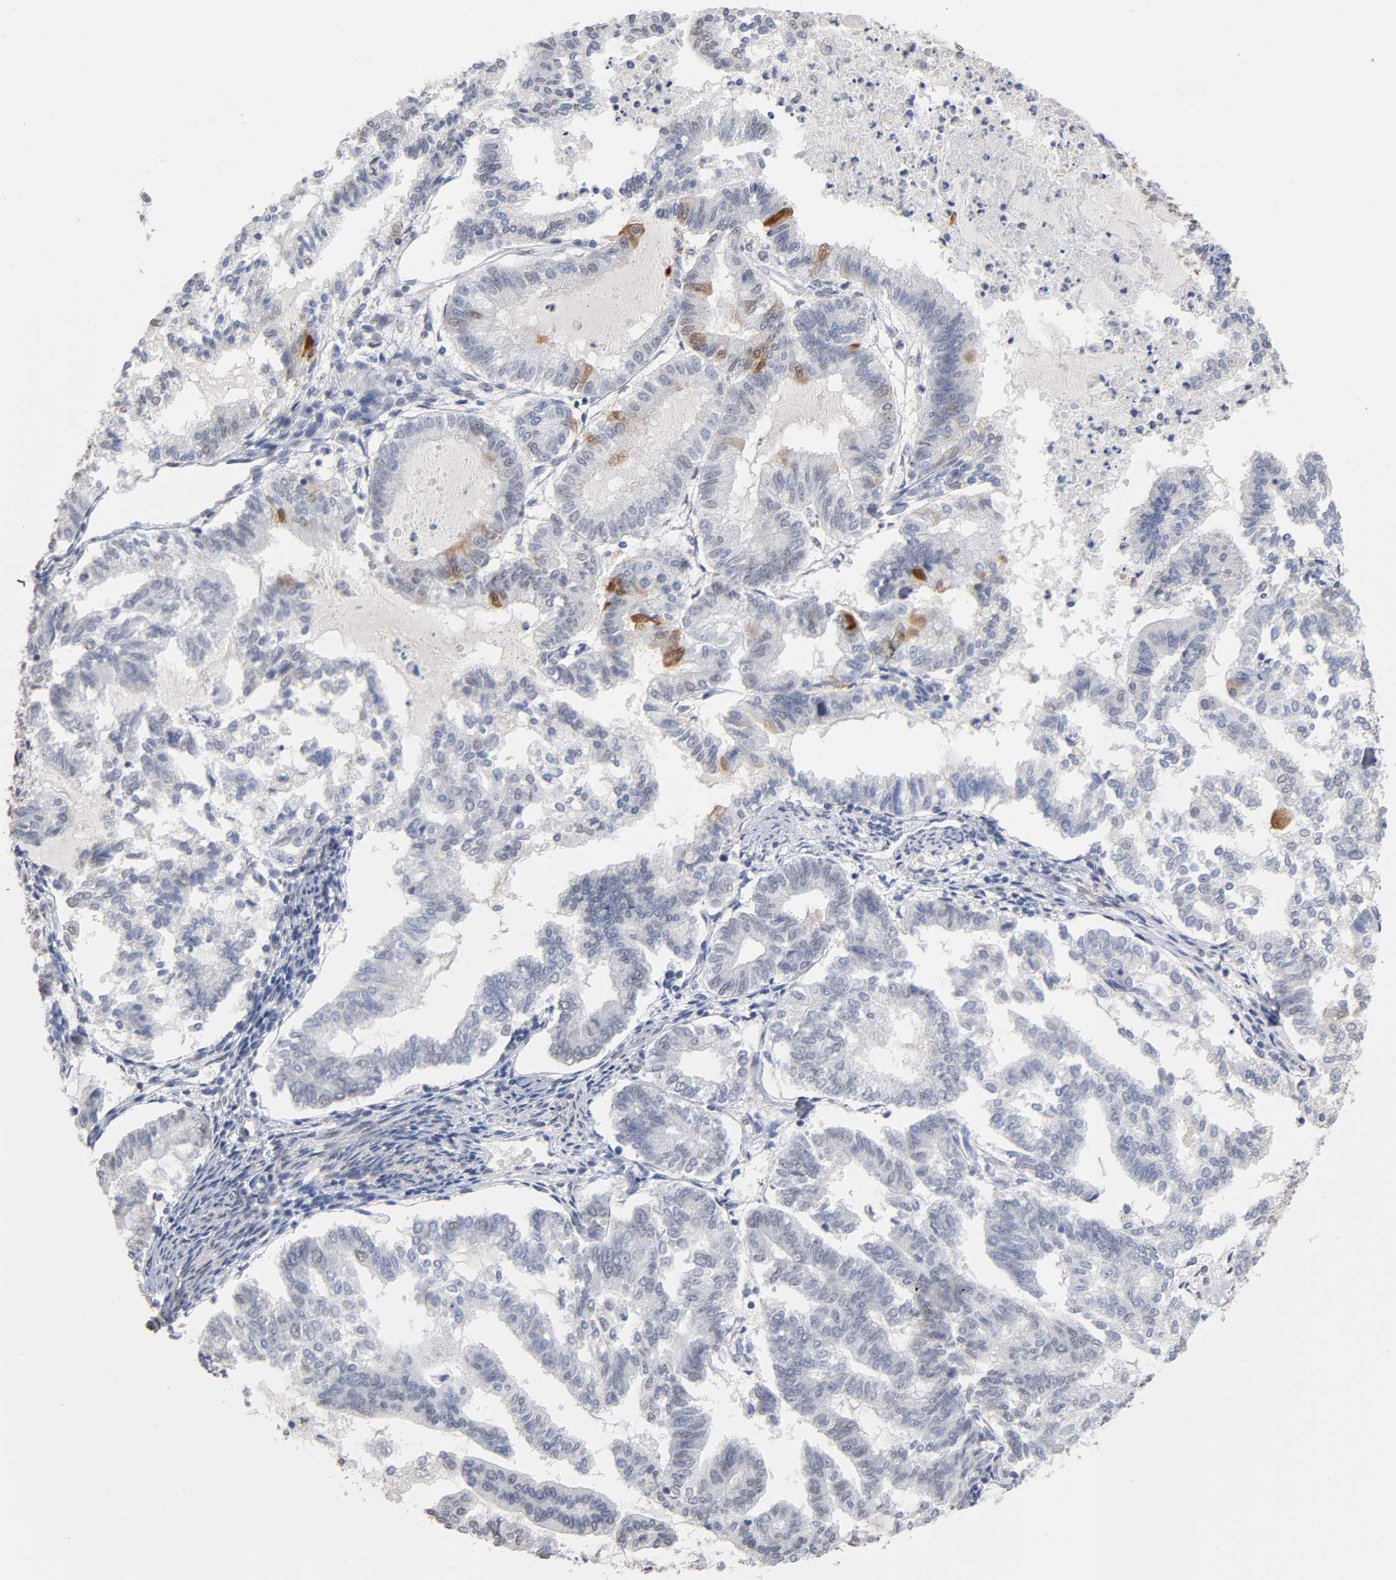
{"staining": {"intensity": "moderate", "quantity": "<25%", "location": "cytoplasmic/membranous,nuclear"}, "tissue": "endometrial cancer", "cell_type": "Tumor cells", "image_type": "cancer", "snomed": [{"axis": "morphology", "description": "Adenocarcinoma, NOS"}, {"axis": "topography", "description": "Endometrium"}], "caption": "Immunohistochemical staining of adenocarcinoma (endometrial) reveals moderate cytoplasmic/membranous and nuclear protein staining in approximately <25% of tumor cells. The protein is shown in brown color, while the nuclei are stained blue.", "gene": "CRABP2", "patient": {"sex": "female", "age": 79}}